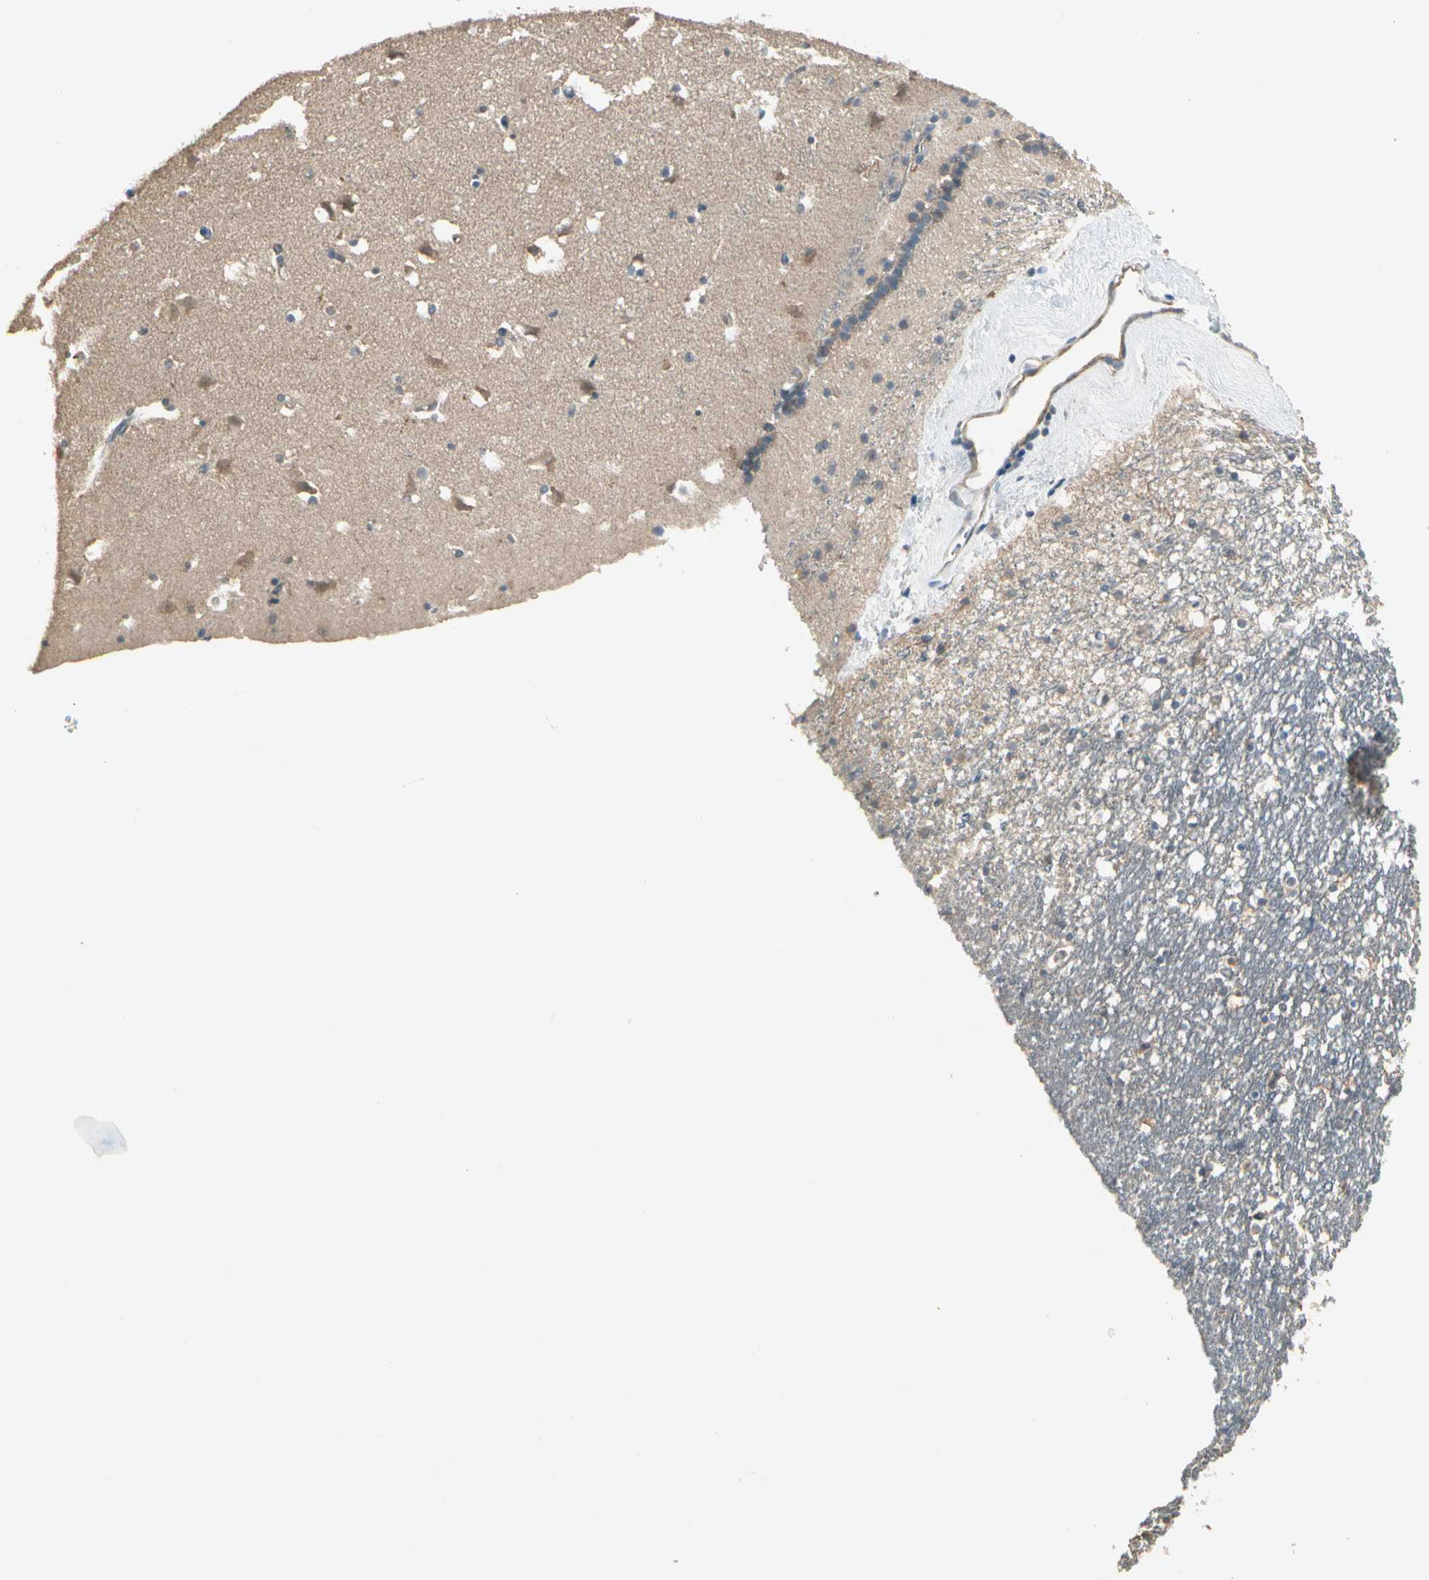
{"staining": {"intensity": "moderate", "quantity": "<25%", "location": "cytoplasmic/membranous"}, "tissue": "caudate", "cell_type": "Glial cells", "image_type": "normal", "snomed": [{"axis": "morphology", "description": "Normal tissue, NOS"}, {"axis": "topography", "description": "Lateral ventricle wall"}], "caption": "Glial cells demonstrate low levels of moderate cytoplasmic/membranous expression in about <25% of cells in unremarkable caudate. The staining was performed using DAB, with brown indicating positive protein expression. Nuclei are stained blue with hematoxylin.", "gene": "ACVR1", "patient": {"sex": "male", "age": 45}}